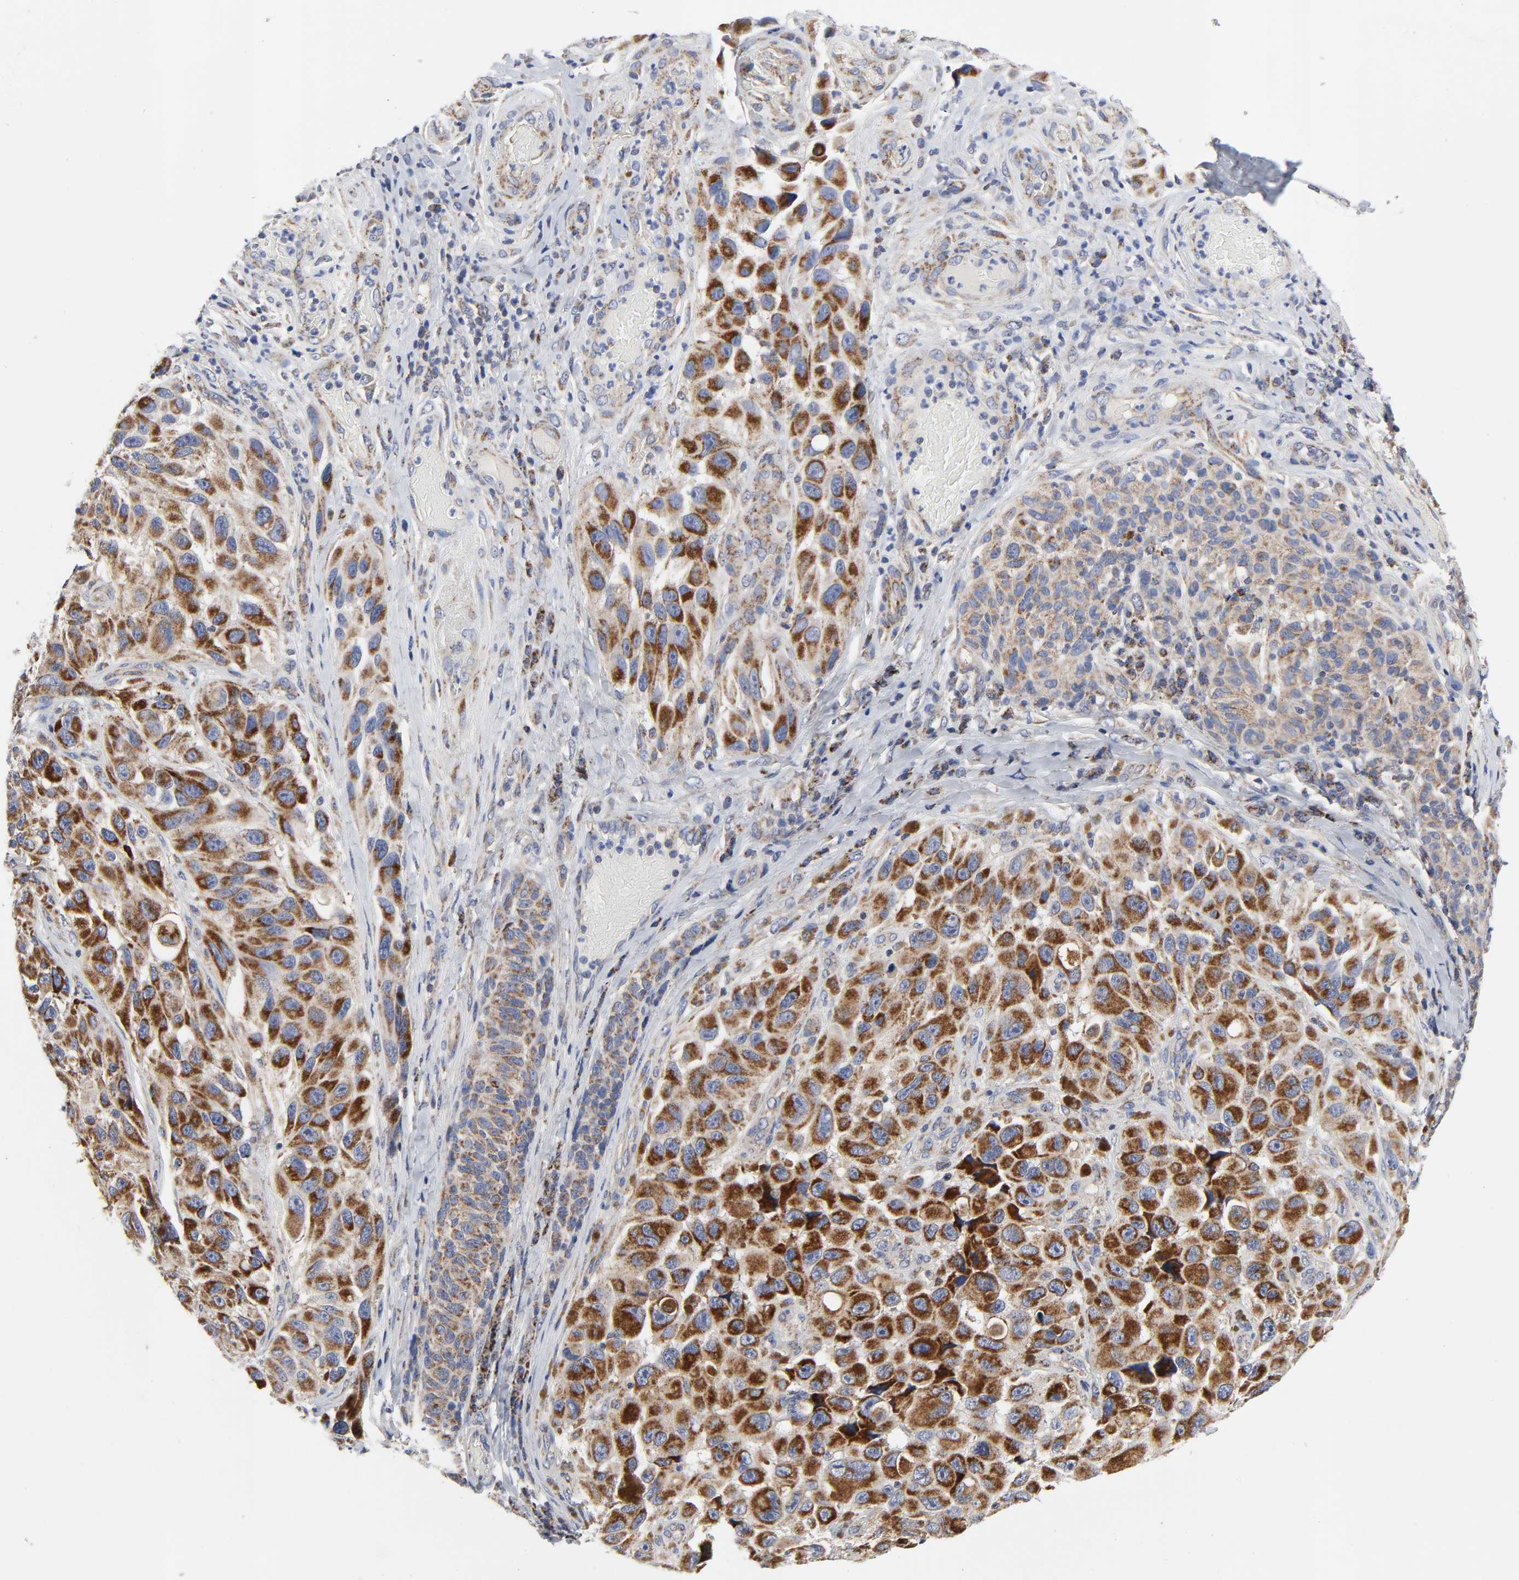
{"staining": {"intensity": "strong", "quantity": ">75%", "location": "cytoplasmic/membranous"}, "tissue": "melanoma", "cell_type": "Tumor cells", "image_type": "cancer", "snomed": [{"axis": "morphology", "description": "Malignant melanoma, NOS"}, {"axis": "topography", "description": "Skin"}], "caption": "This micrograph shows IHC staining of melanoma, with high strong cytoplasmic/membranous positivity in approximately >75% of tumor cells.", "gene": "AOPEP", "patient": {"sex": "female", "age": 73}}